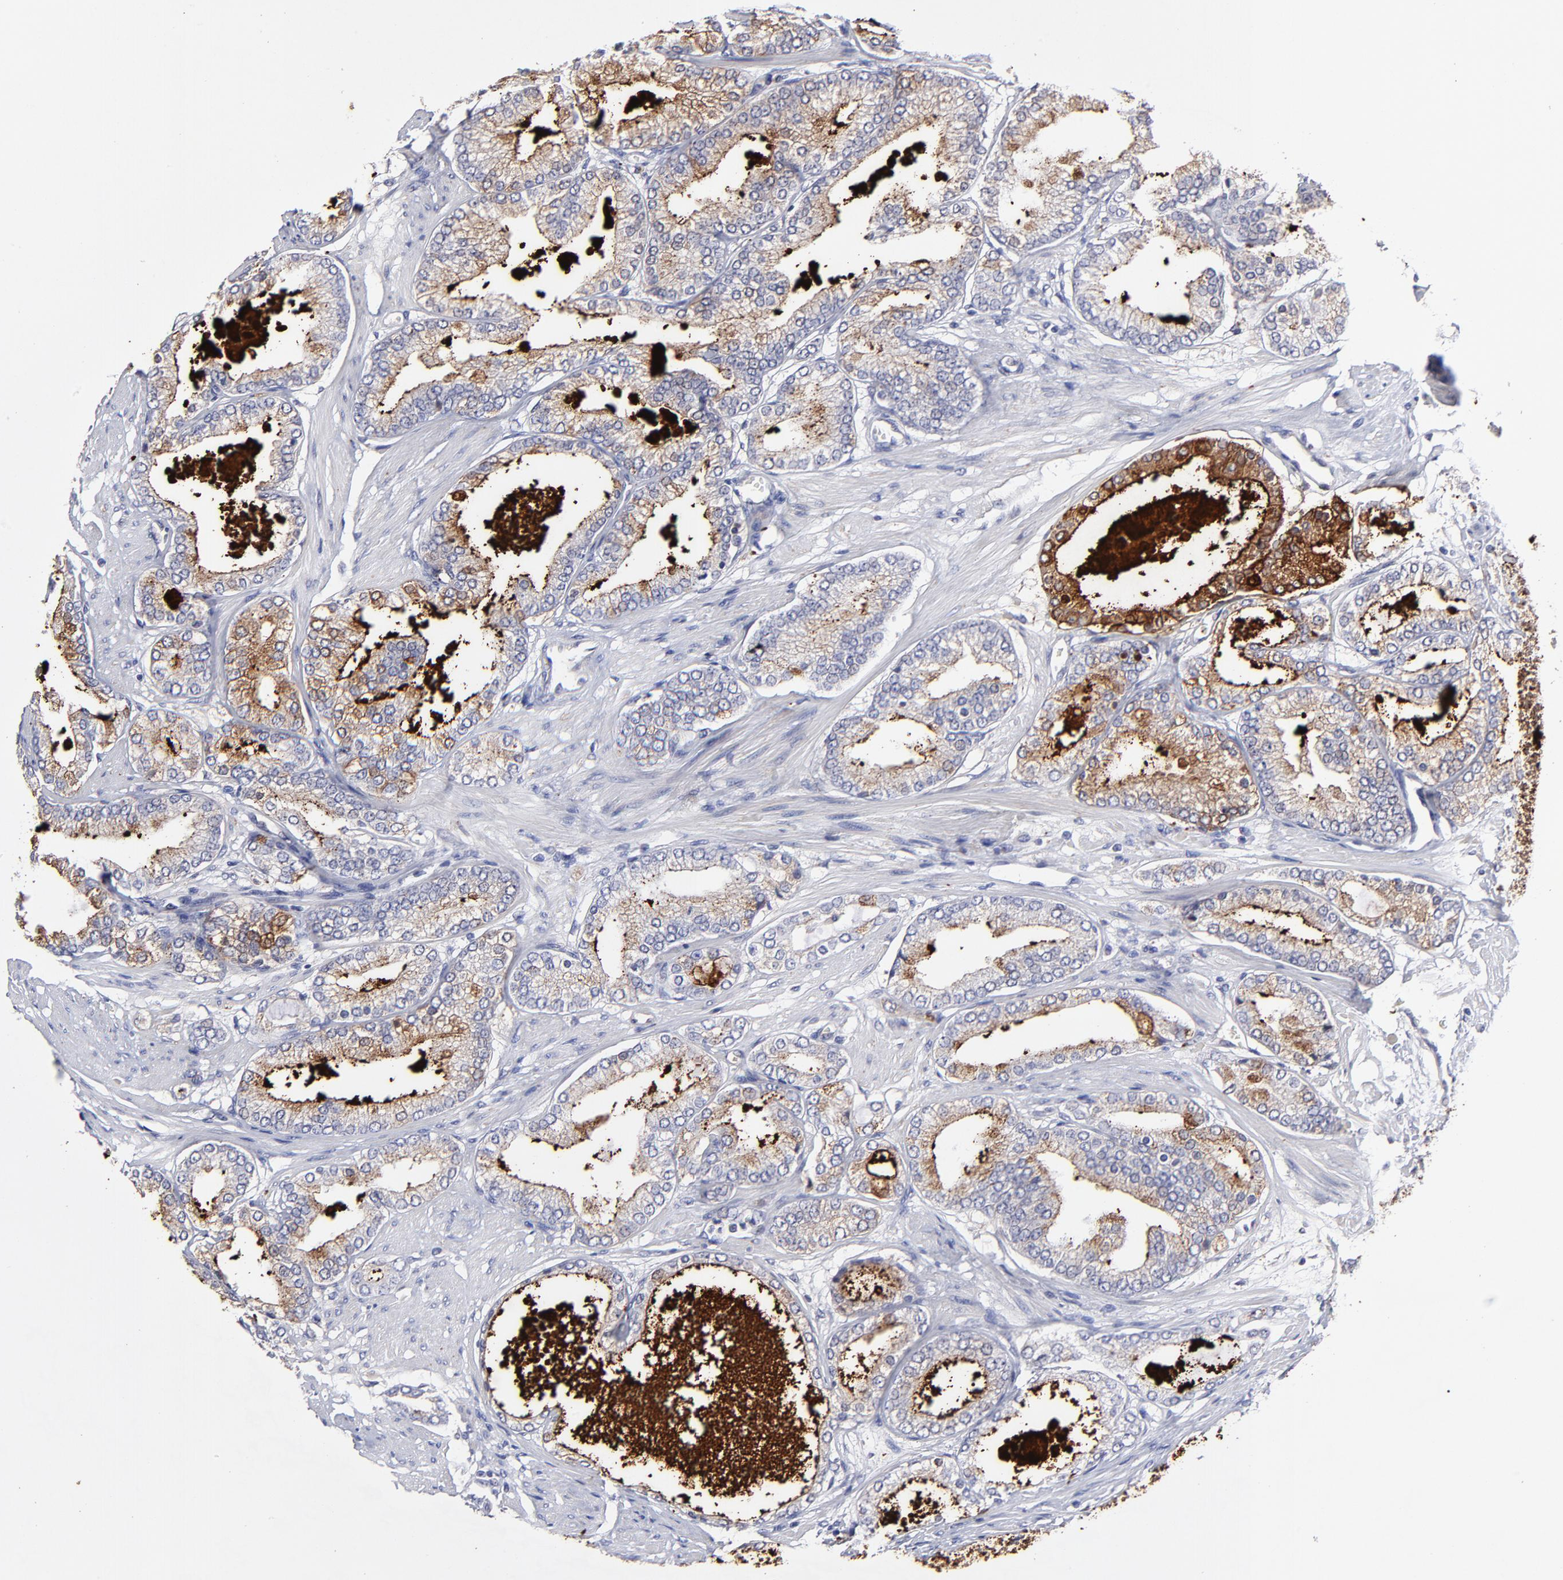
{"staining": {"intensity": "moderate", "quantity": "<25%", "location": "cytoplasmic/membranous"}, "tissue": "prostate cancer", "cell_type": "Tumor cells", "image_type": "cancer", "snomed": [{"axis": "morphology", "description": "Adenocarcinoma, High grade"}, {"axis": "topography", "description": "Prostate"}], "caption": "The image shows staining of prostate adenocarcinoma (high-grade), revealing moderate cytoplasmic/membranous protein positivity (brown color) within tumor cells.", "gene": "BTG2", "patient": {"sex": "male", "age": 61}}